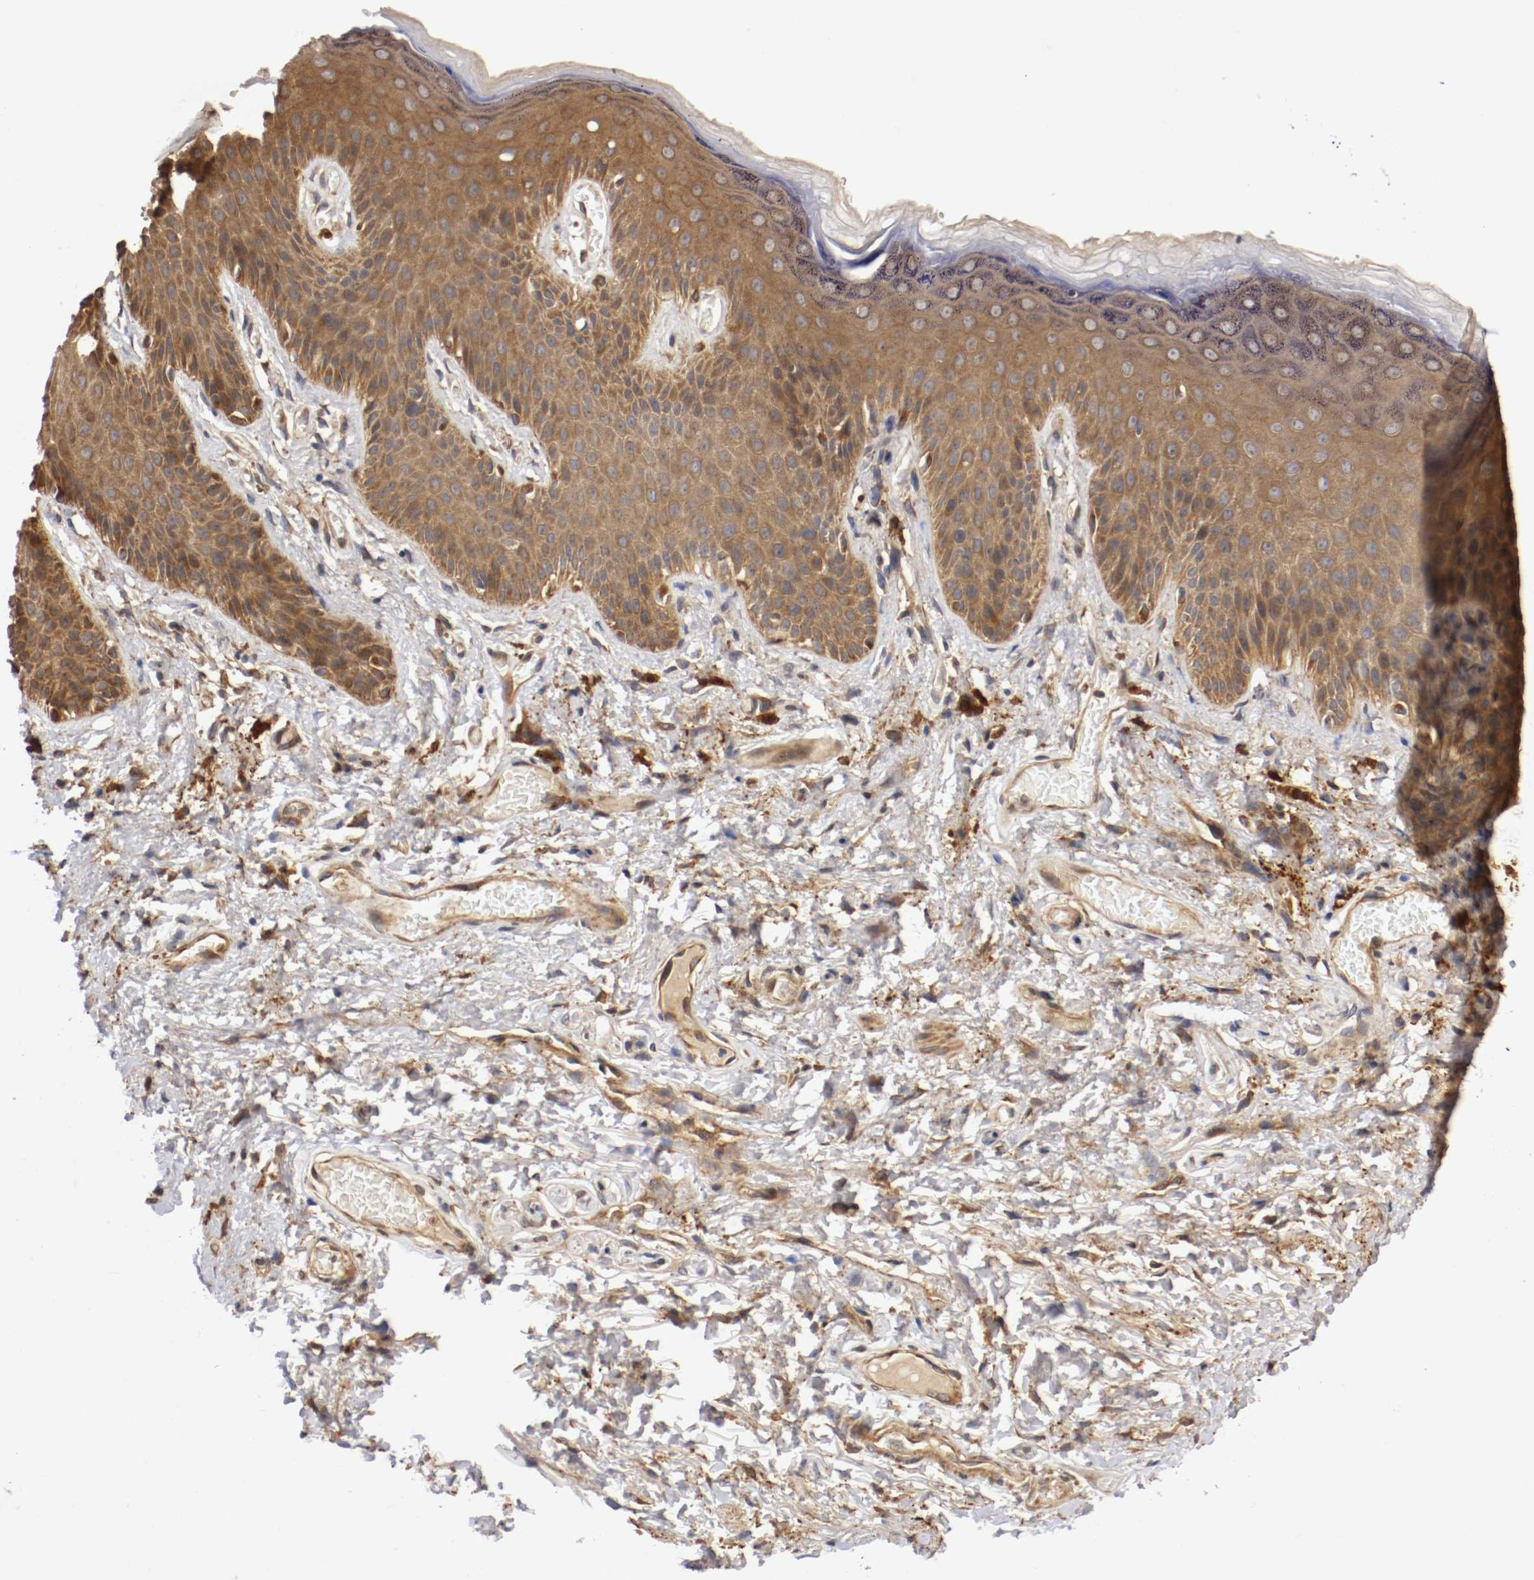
{"staining": {"intensity": "strong", "quantity": ">75%", "location": "cytoplasmic/membranous"}, "tissue": "skin", "cell_type": "Epidermal cells", "image_type": "normal", "snomed": [{"axis": "morphology", "description": "Normal tissue, NOS"}, {"axis": "topography", "description": "Anal"}], "caption": "A high amount of strong cytoplasmic/membranous positivity is identified in about >75% of epidermal cells in benign skin.", "gene": "VEZT", "patient": {"sex": "female", "age": 46}}